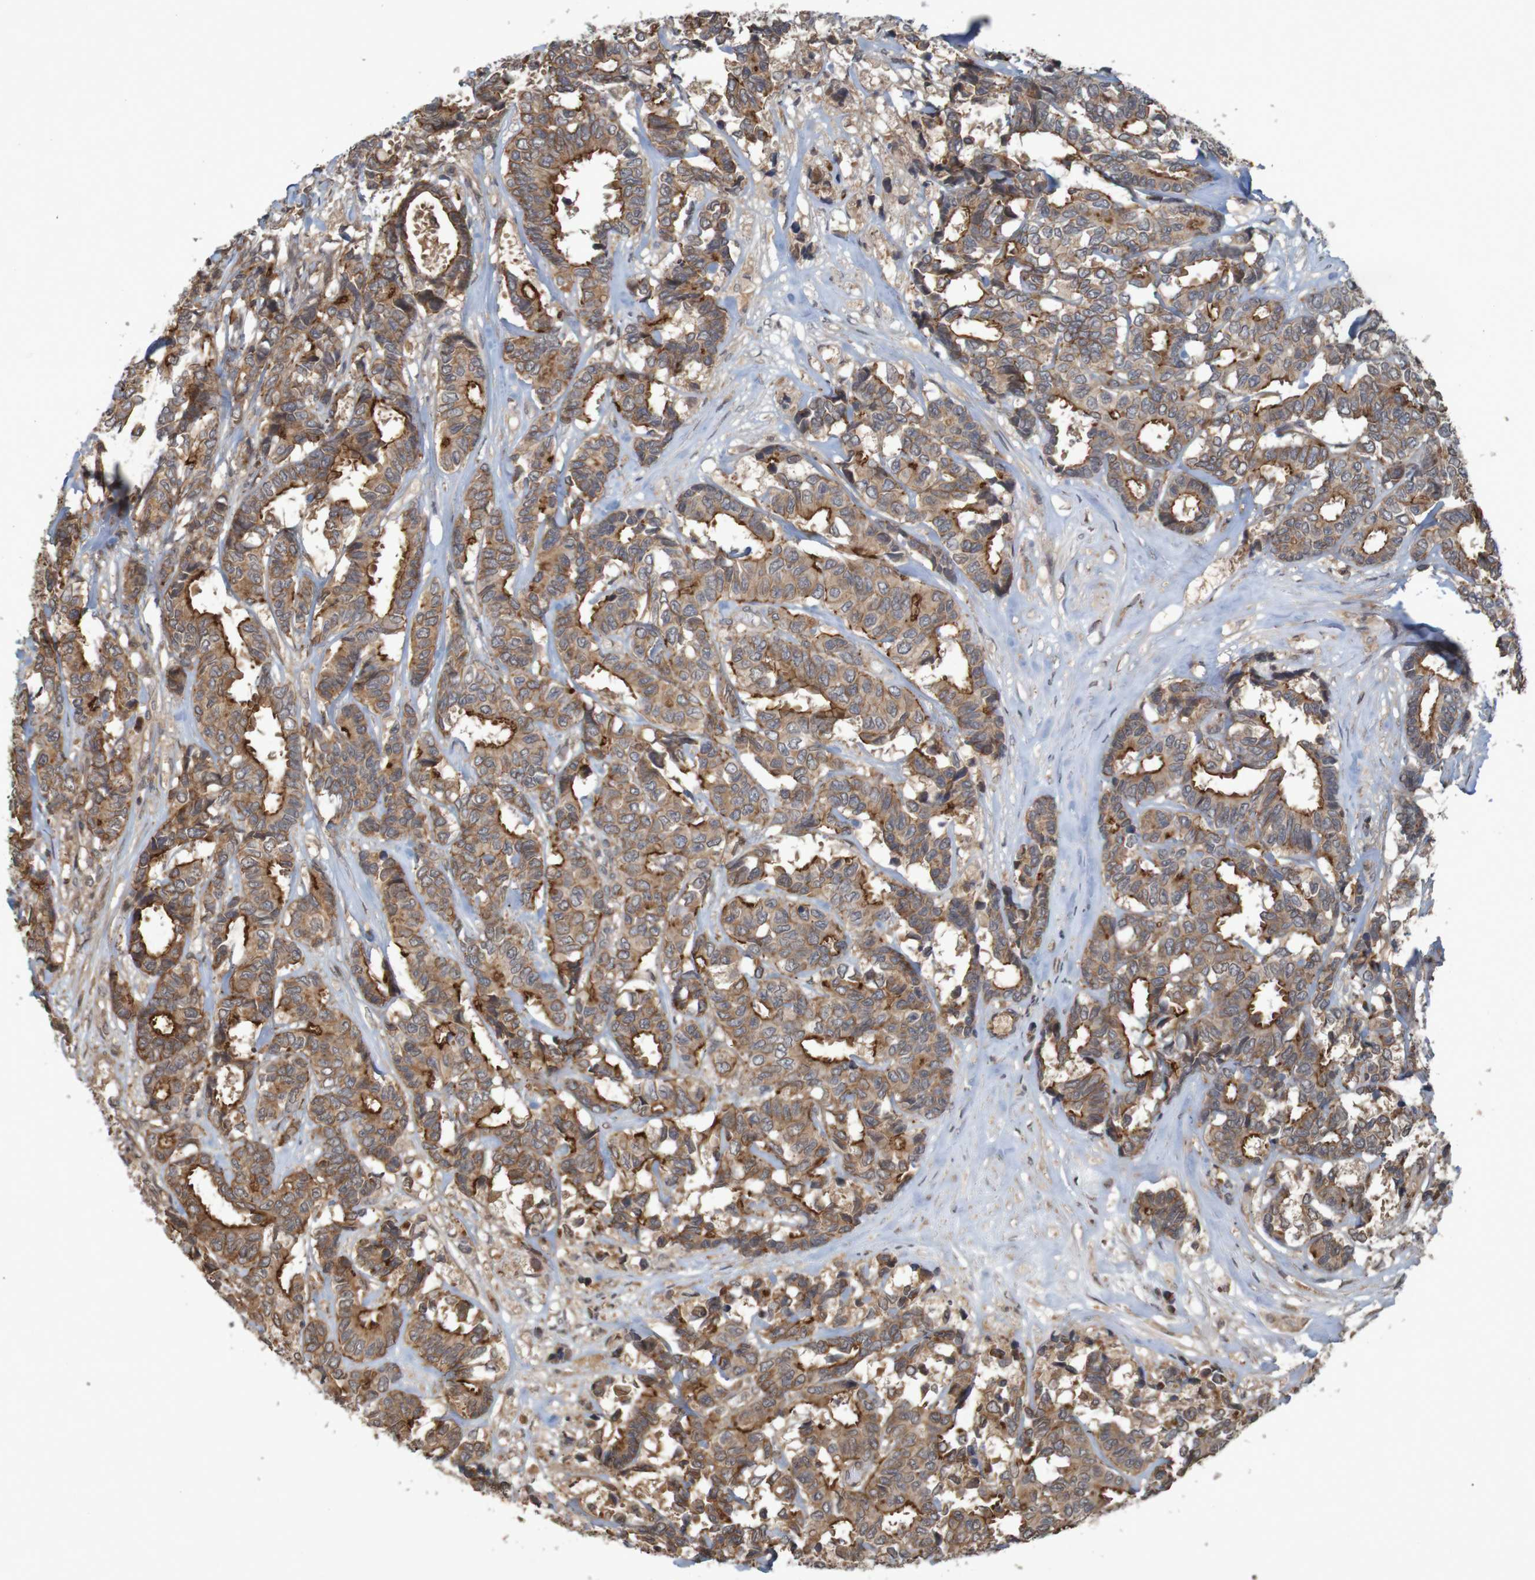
{"staining": {"intensity": "strong", "quantity": ">75%", "location": "cytoplasmic/membranous"}, "tissue": "breast cancer", "cell_type": "Tumor cells", "image_type": "cancer", "snomed": [{"axis": "morphology", "description": "Duct carcinoma"}, {"axis": "topography", "description": "Breast"}], "caption": "Breast invasive ductal carcinoma tissue exhibits strong cytoplasmic/membranous positivity in approximately >75% of tumor cells", "gene": "ARHGEF11", "patient": {"sex": "female", "age": 87}}